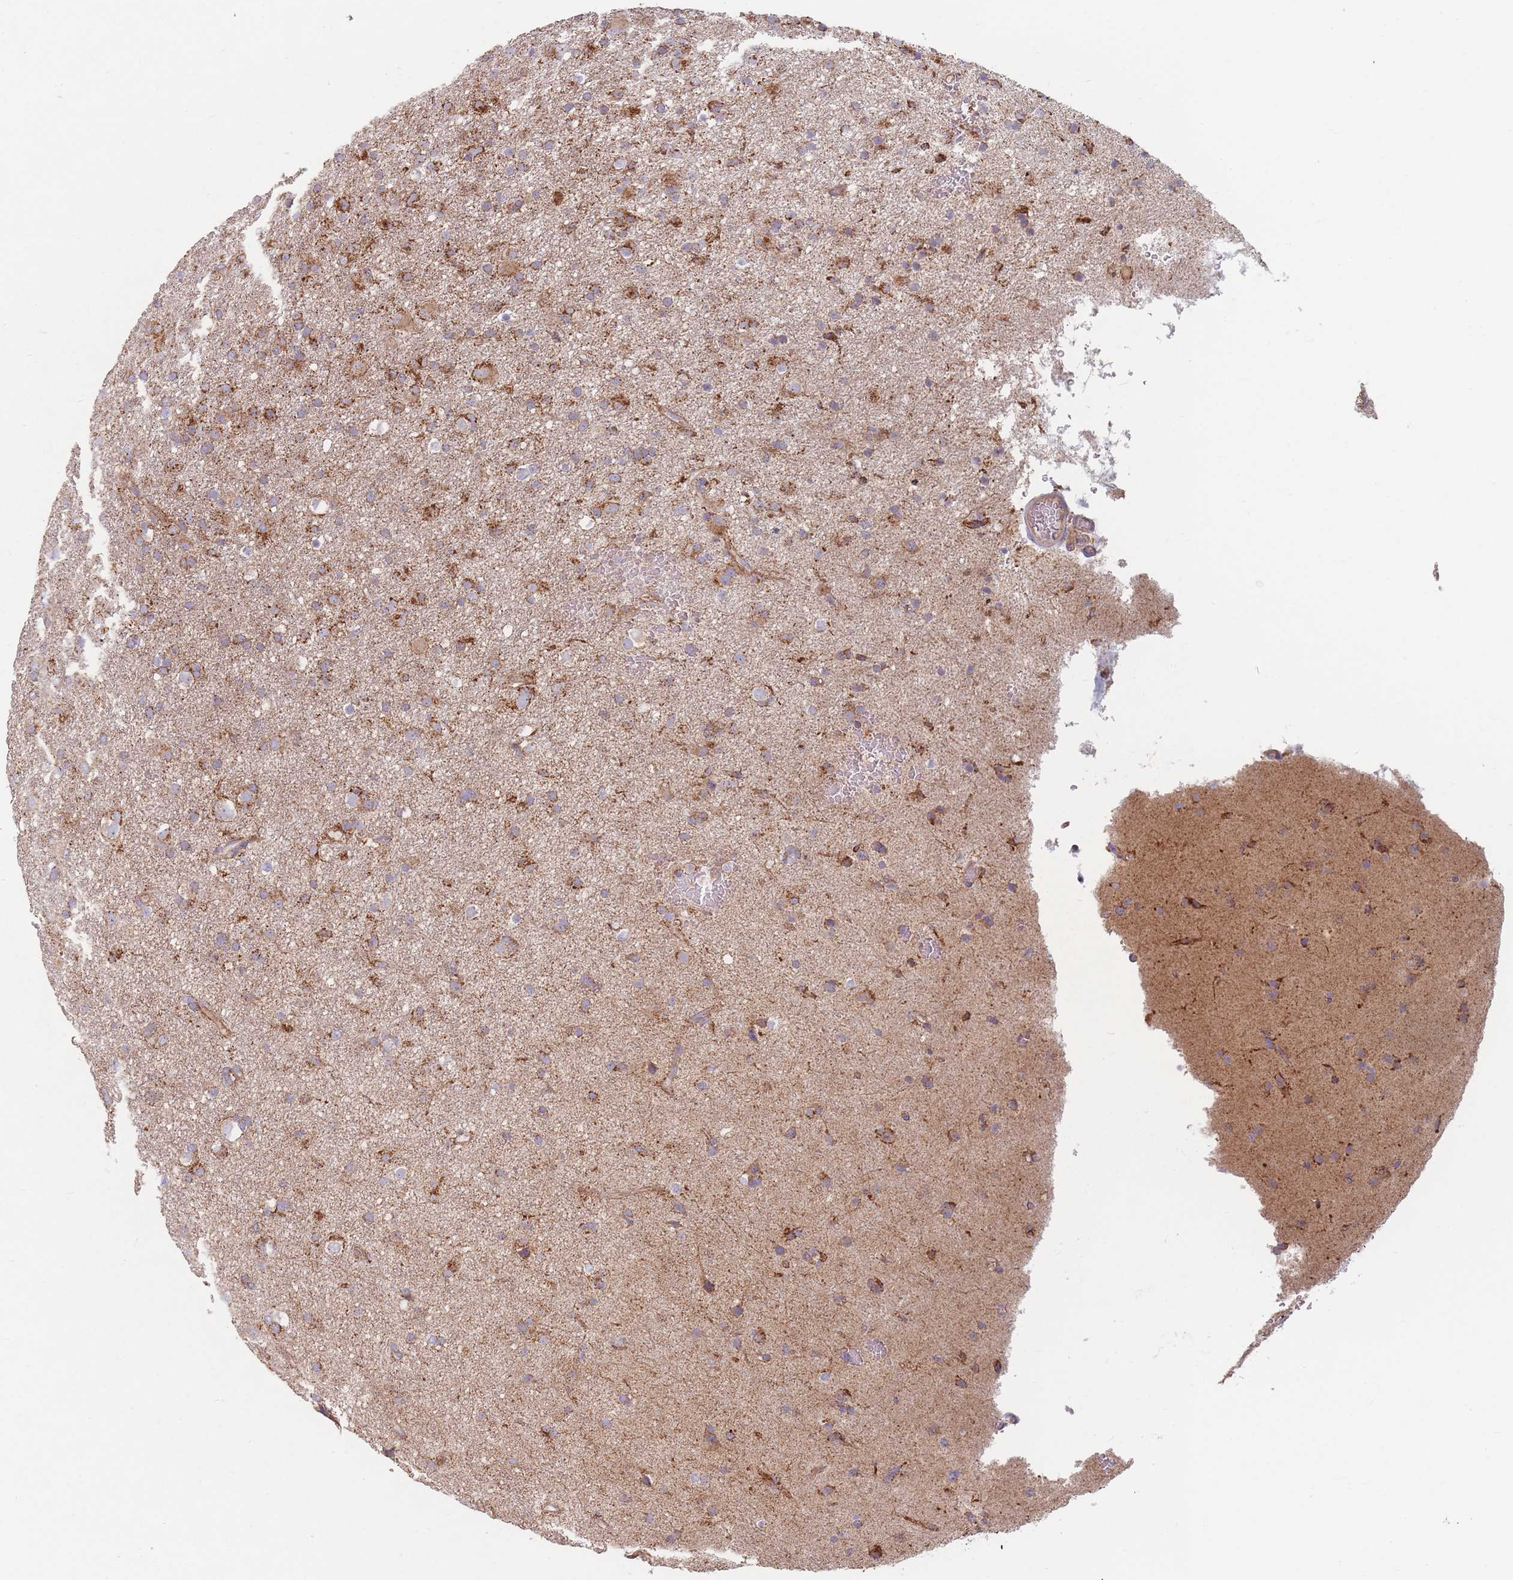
{"staining": {"intensity": "moderate", "quantity": ">75%", "location": "cytoplasmic/membranous"}, "tissue": "glioma", "cell_type": "Tumor cells", "image_type": "cancer", "snomed": [{"axis": "morphology", "description": "Glioma, malignant, Low grade"}, {"axis": "topography", "description": "Brain"}], "caption": "Human glioma stained with a brown dye demonstrates moderate cytoplasmic/membranous positive expression in about >75% of tumor cells.", "gene": "ESRP2", "patient": {"sex": "male", "age": 65}}